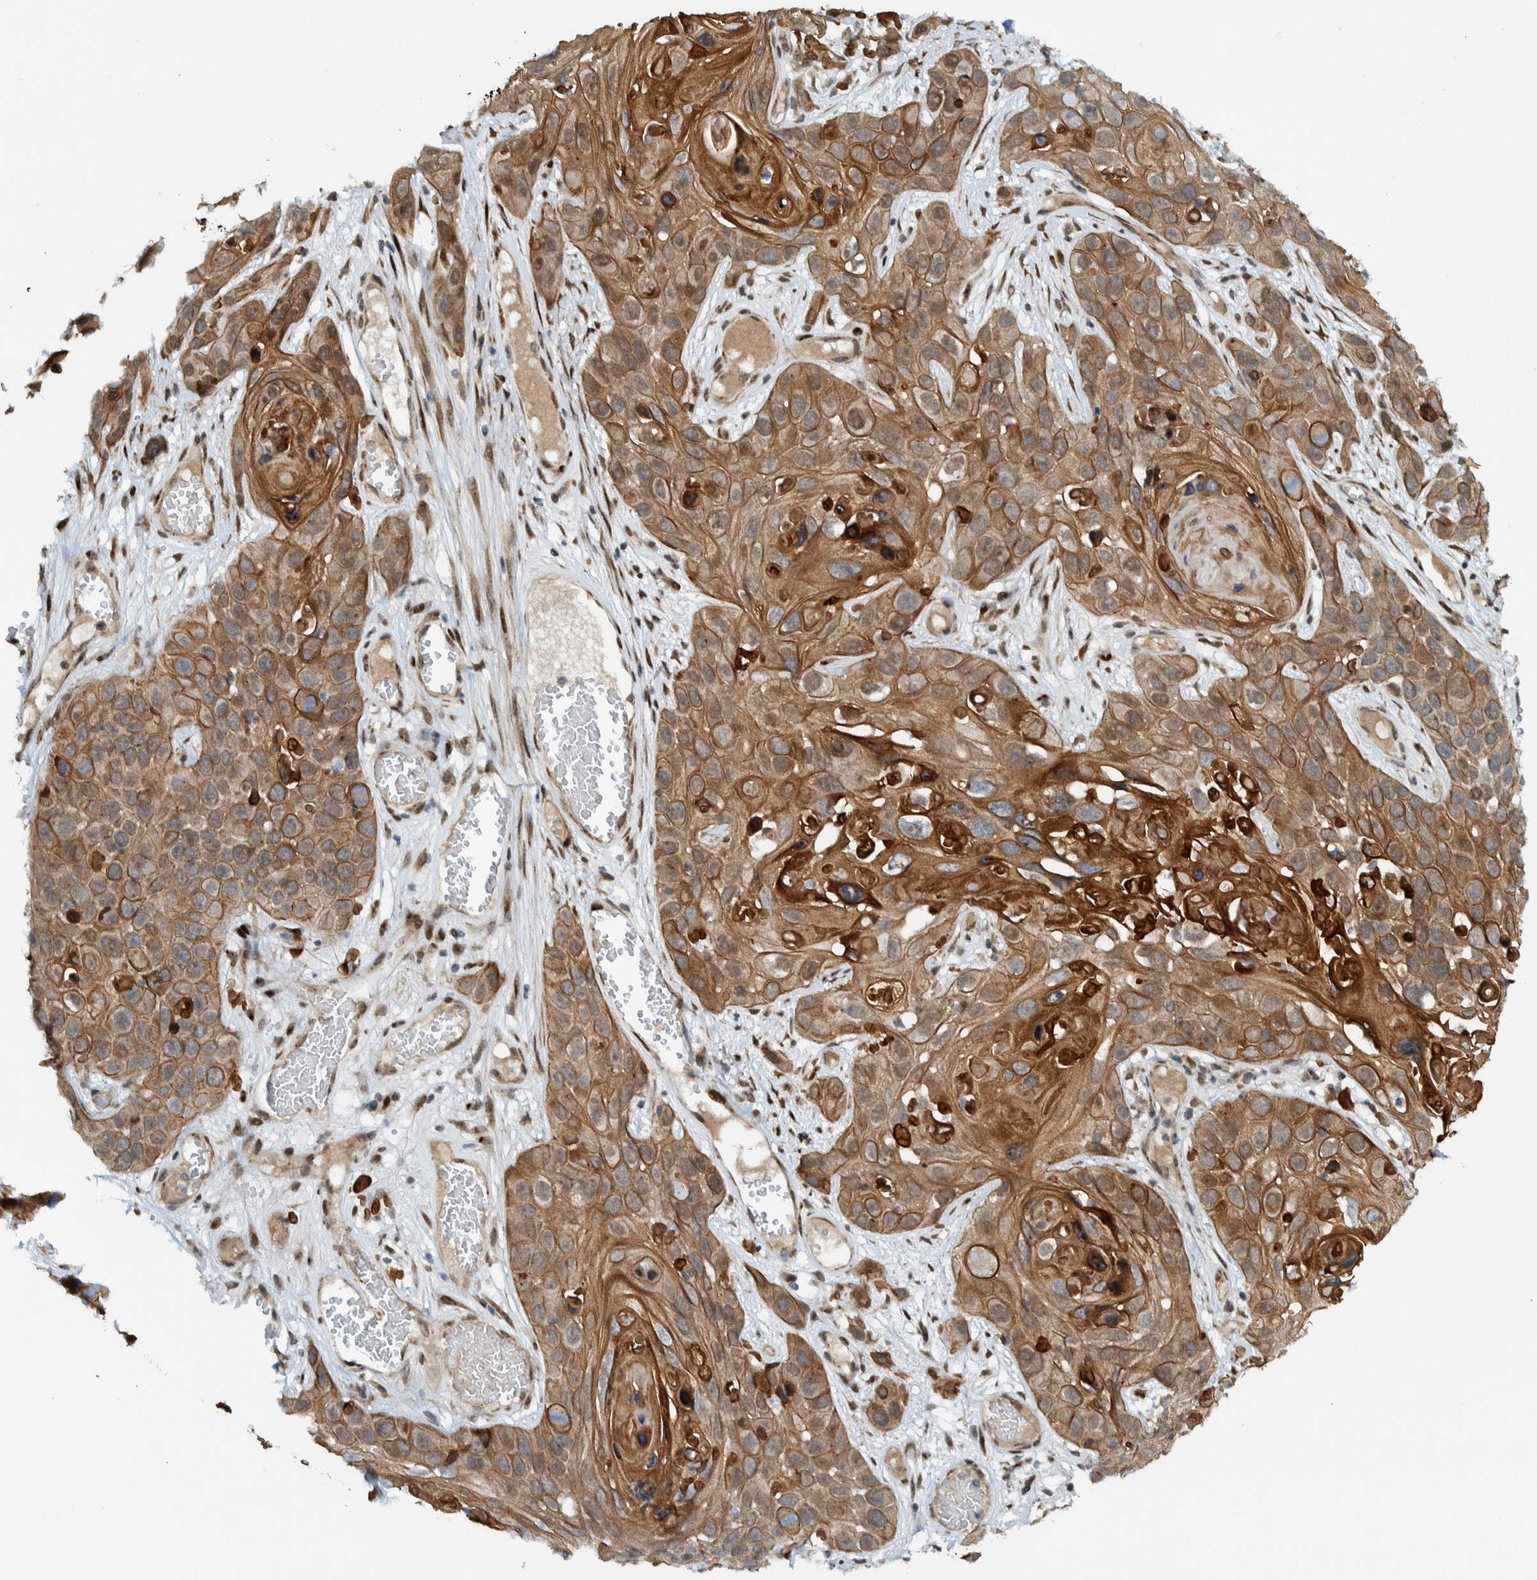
{"staining": {"intensity": "moderate", "quantity": ">75%", "location": "cytoplasmic/membranous,nuclear"}, "tissue": "skin cancer", "cell_type": "Tumor cells", "image_type": "cancer", "snomed": [{"axis": "morphology", "description": "Squamous cell carcinoma, NOS"}, {"axis": "topography", "description": "Skin"}], "caption": "There is medium levels of moderate cytoplasmic/membranous and nuclear expression in tumor cells of squamous cell carcinoma (skin), as demonstrated by immunohistochemical staining (brown color).", "gene": "CCDC57", "patient": {"sex": "male", "age": 55}}